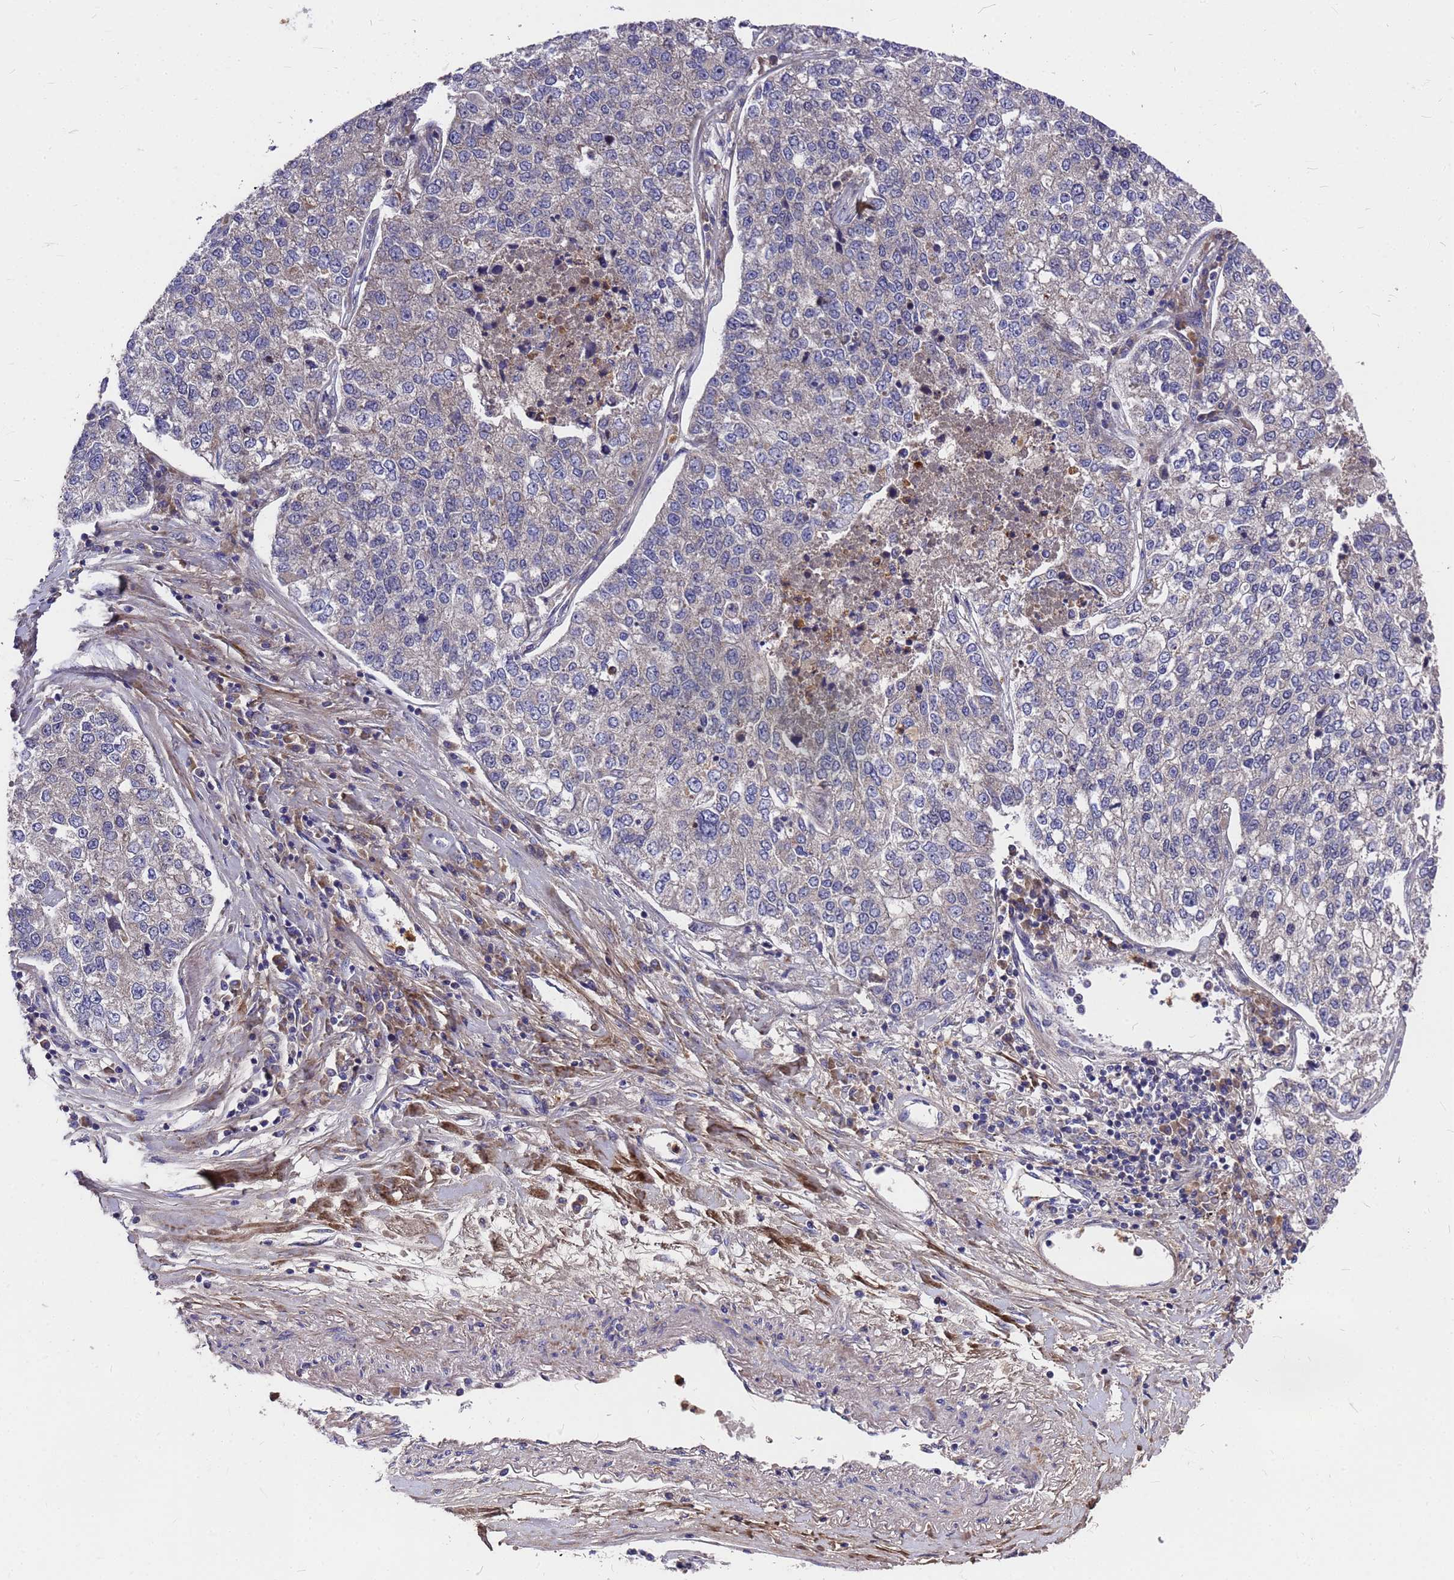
{"staining": {"intensity": "negative", "quantity": "none", "location": "none"}, "tissue": "lung cancer", "cell_type": "Tumor cells", "image_type": "cancer", "snomed": [{"axis": "morphology", "description": "Adenocarcinoma, NOS"}, {"axis": "topography", "description": "Lung"}], "caption": "DAB immunohistochemical staining of human lung cancer reveals no significant positivity in tumor cells. The staining was performed using DAB to visualize the protein expression in brown, while the nuclei were stained in blue with hematoxylin (Magnification: 20x).", "gene": "ZNF717", "patient": {"sex": "male", "age": 49}}